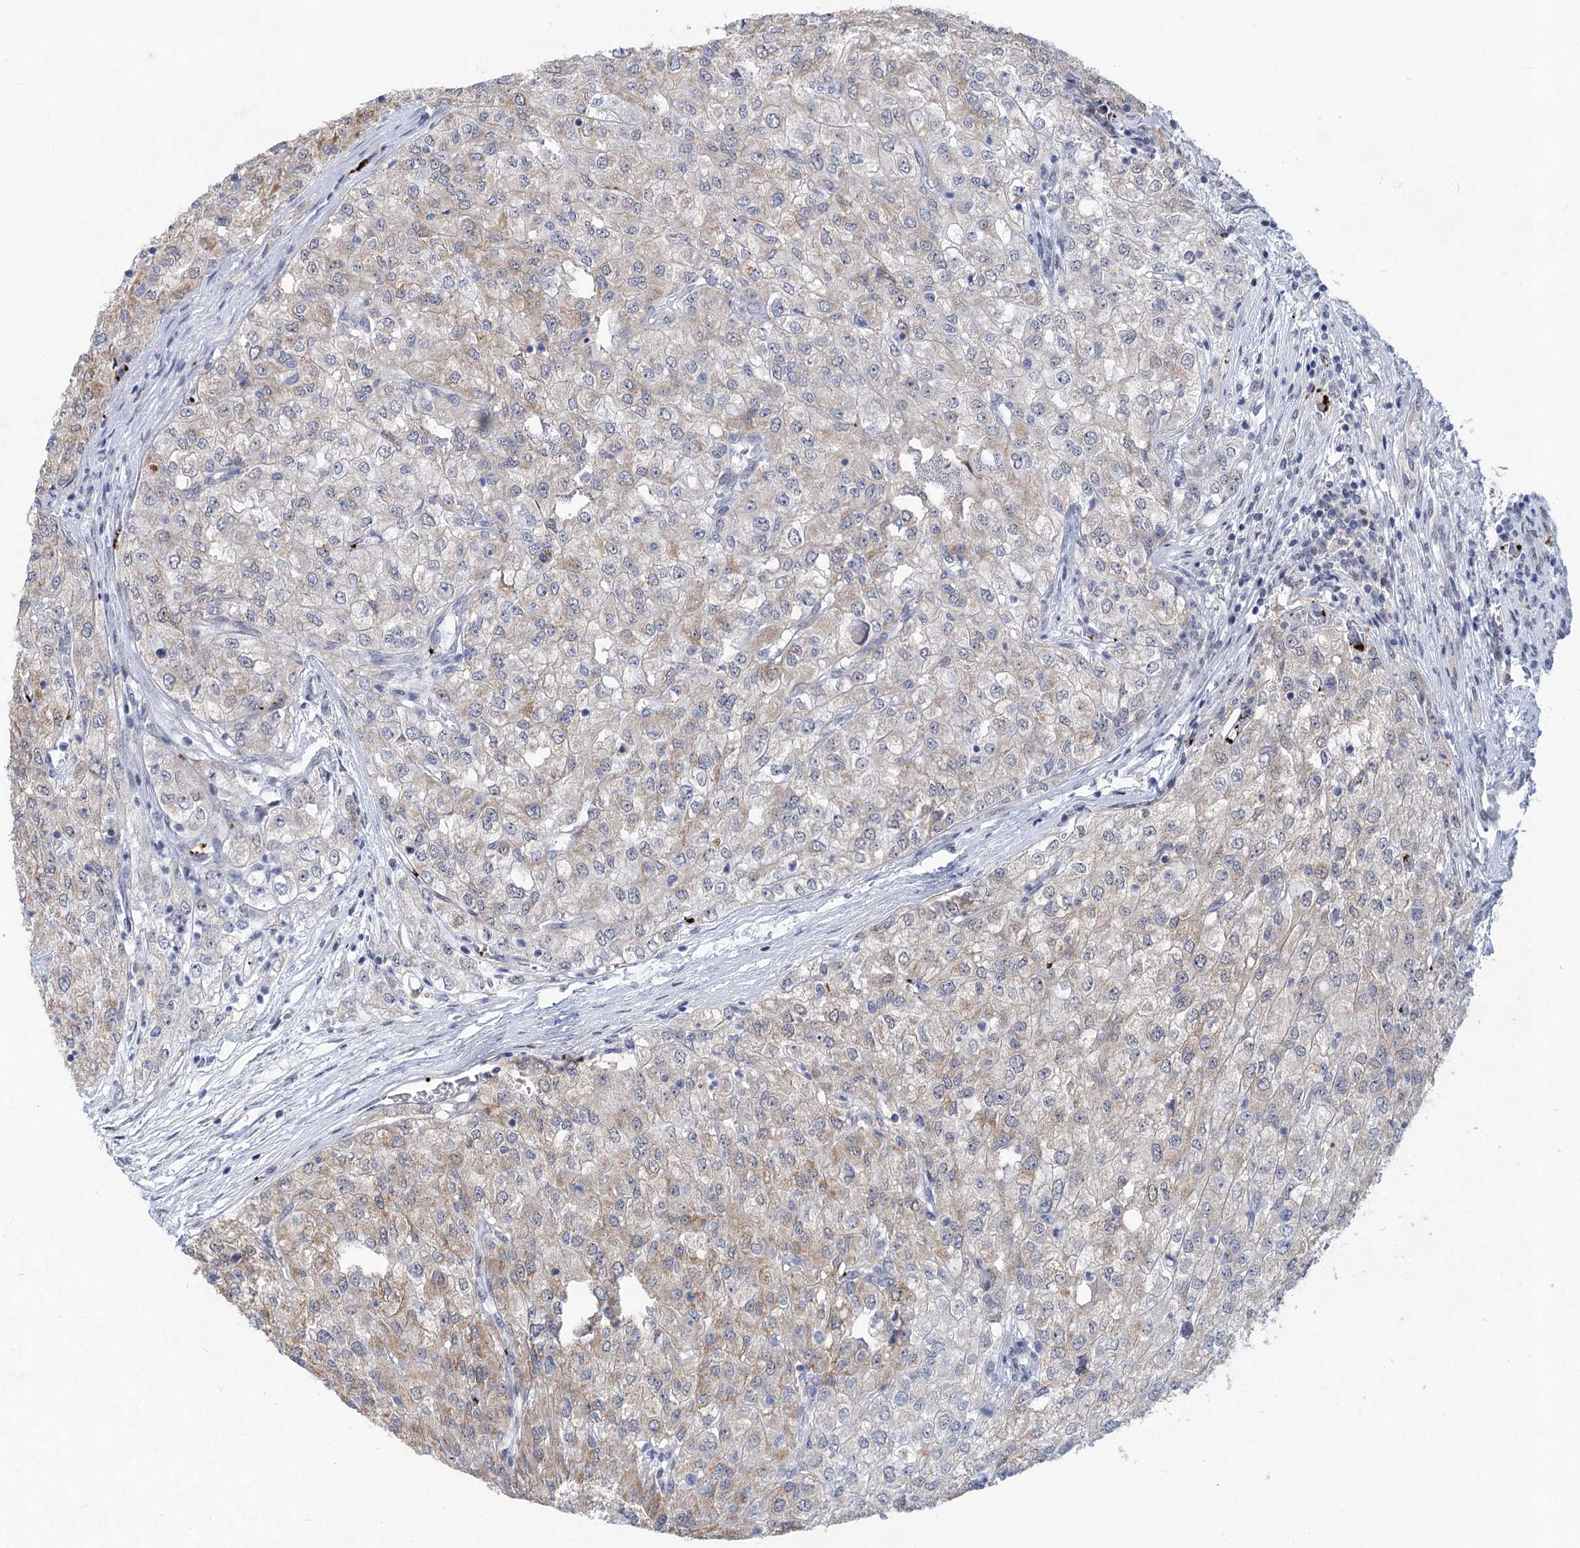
{"staining": {"intensity": "weak", "quantity": "25%-75%", "location": "cytoplasmic/membranous"}, "tissue": "renal cancer", "cell_type": "Tumor cells", "image_type": "cancer", "snomed": [{"axis": "morphology", "description": "Adenocarcinoma, NOS"}, {"axis": "topography", "description": "Kidney"}], "caption": "A photomicrograph of human renal cancer stained for a protein exhibits weak cytoplasmic/membranous brown staining in tumor cells.", "gene": "MON2", "patient": {"sex": "female", "age": 54}}